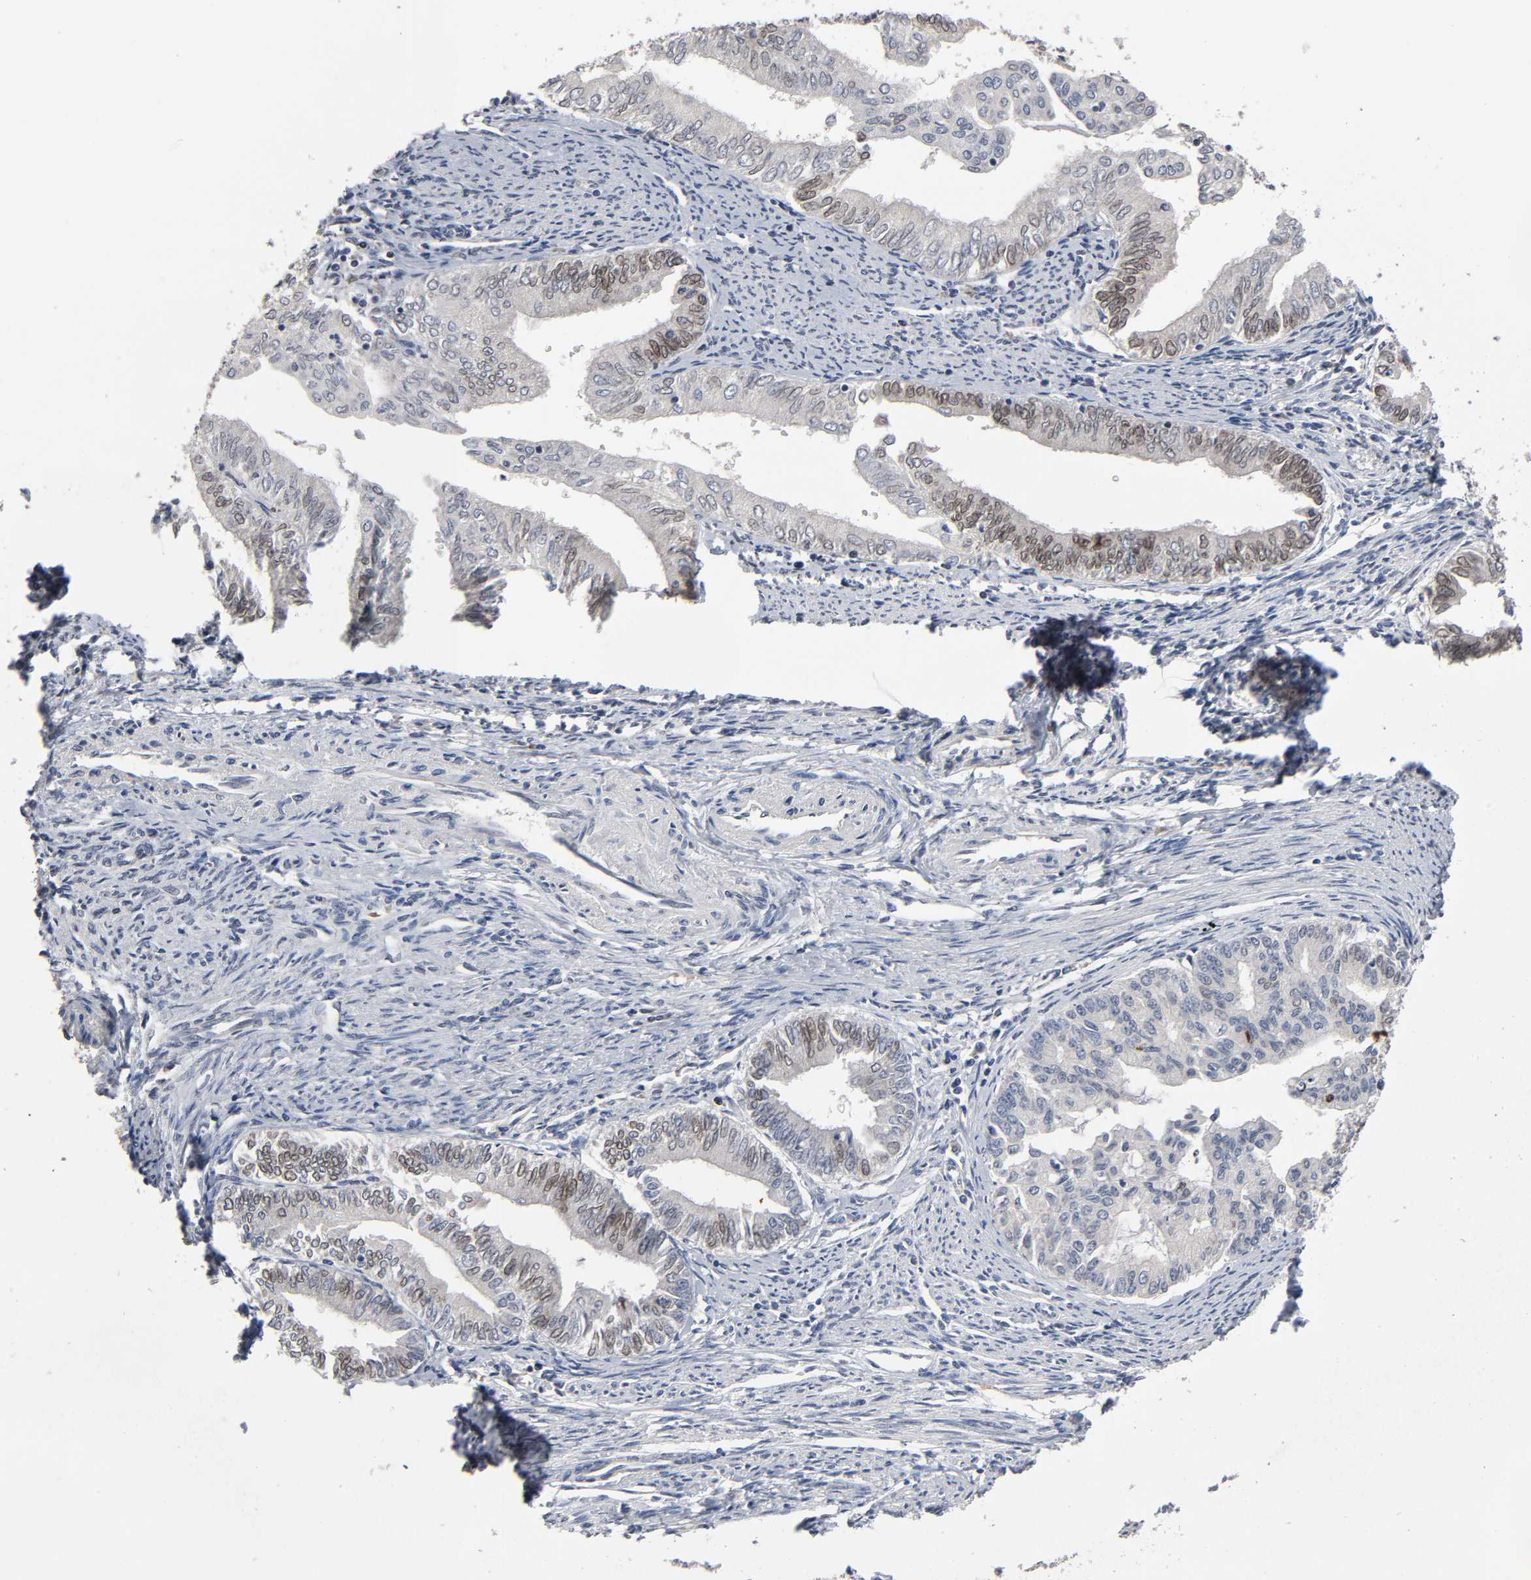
{"staining": {"intensity": "weak", "quantity": "<25%", "location": "nuclear"}, "tissue": "endometrial cancer", "cell_type": "Tumor cells", "image_type": "cancer", "snomed": [{"axis": "morphology", "description": "Adenocarcinoma, NOS"}, {"axis": "topography", "description": "Endometrium"}], "caption": "Tumor cells are negative for protein expression in human endometrial cancer (adenocarcinoma).", "gene": "HDLBP", "patient": {"sex": "female", "age": 66}}